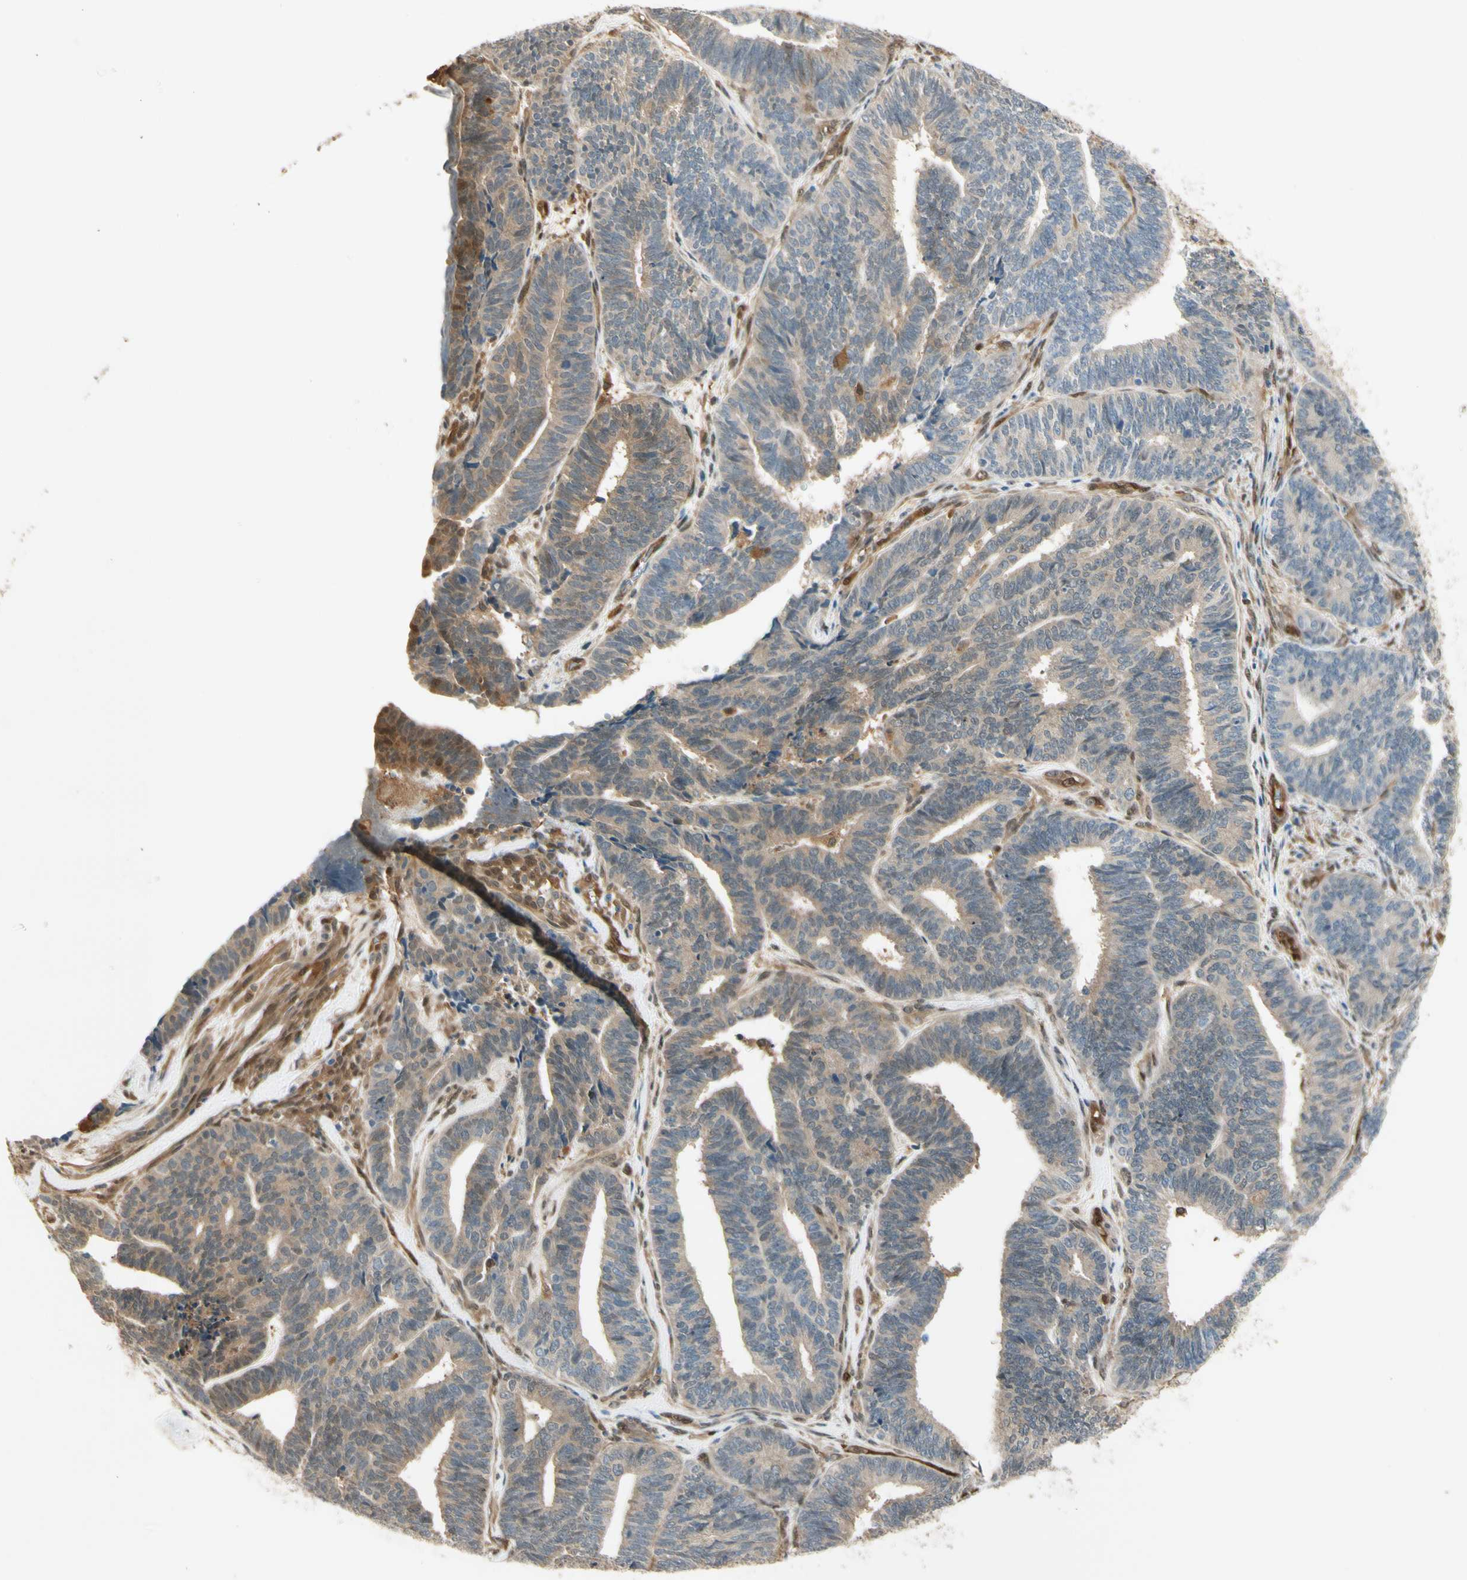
{"staining": {"intensity": "weak", "quantity": "25%-75%", "location": "cytoplasmic/membranous"}, "tissue": "endometrial cancer", "cell_type": "Tumor cells", "image_type": "cancer", "snomed": [{"axis": "morphology", "description": "Adenocarcinoma, NOS"}, {"axis": "topography", "description": "Endometrium"}], "caption": "Endometrial cancer tissue reveals weak cytoplasmic/membranous positivity in approximately 25%-75% of tumor cells", "gene": "SERPINB6", "patient": {"sex": "female", "age": 70}}